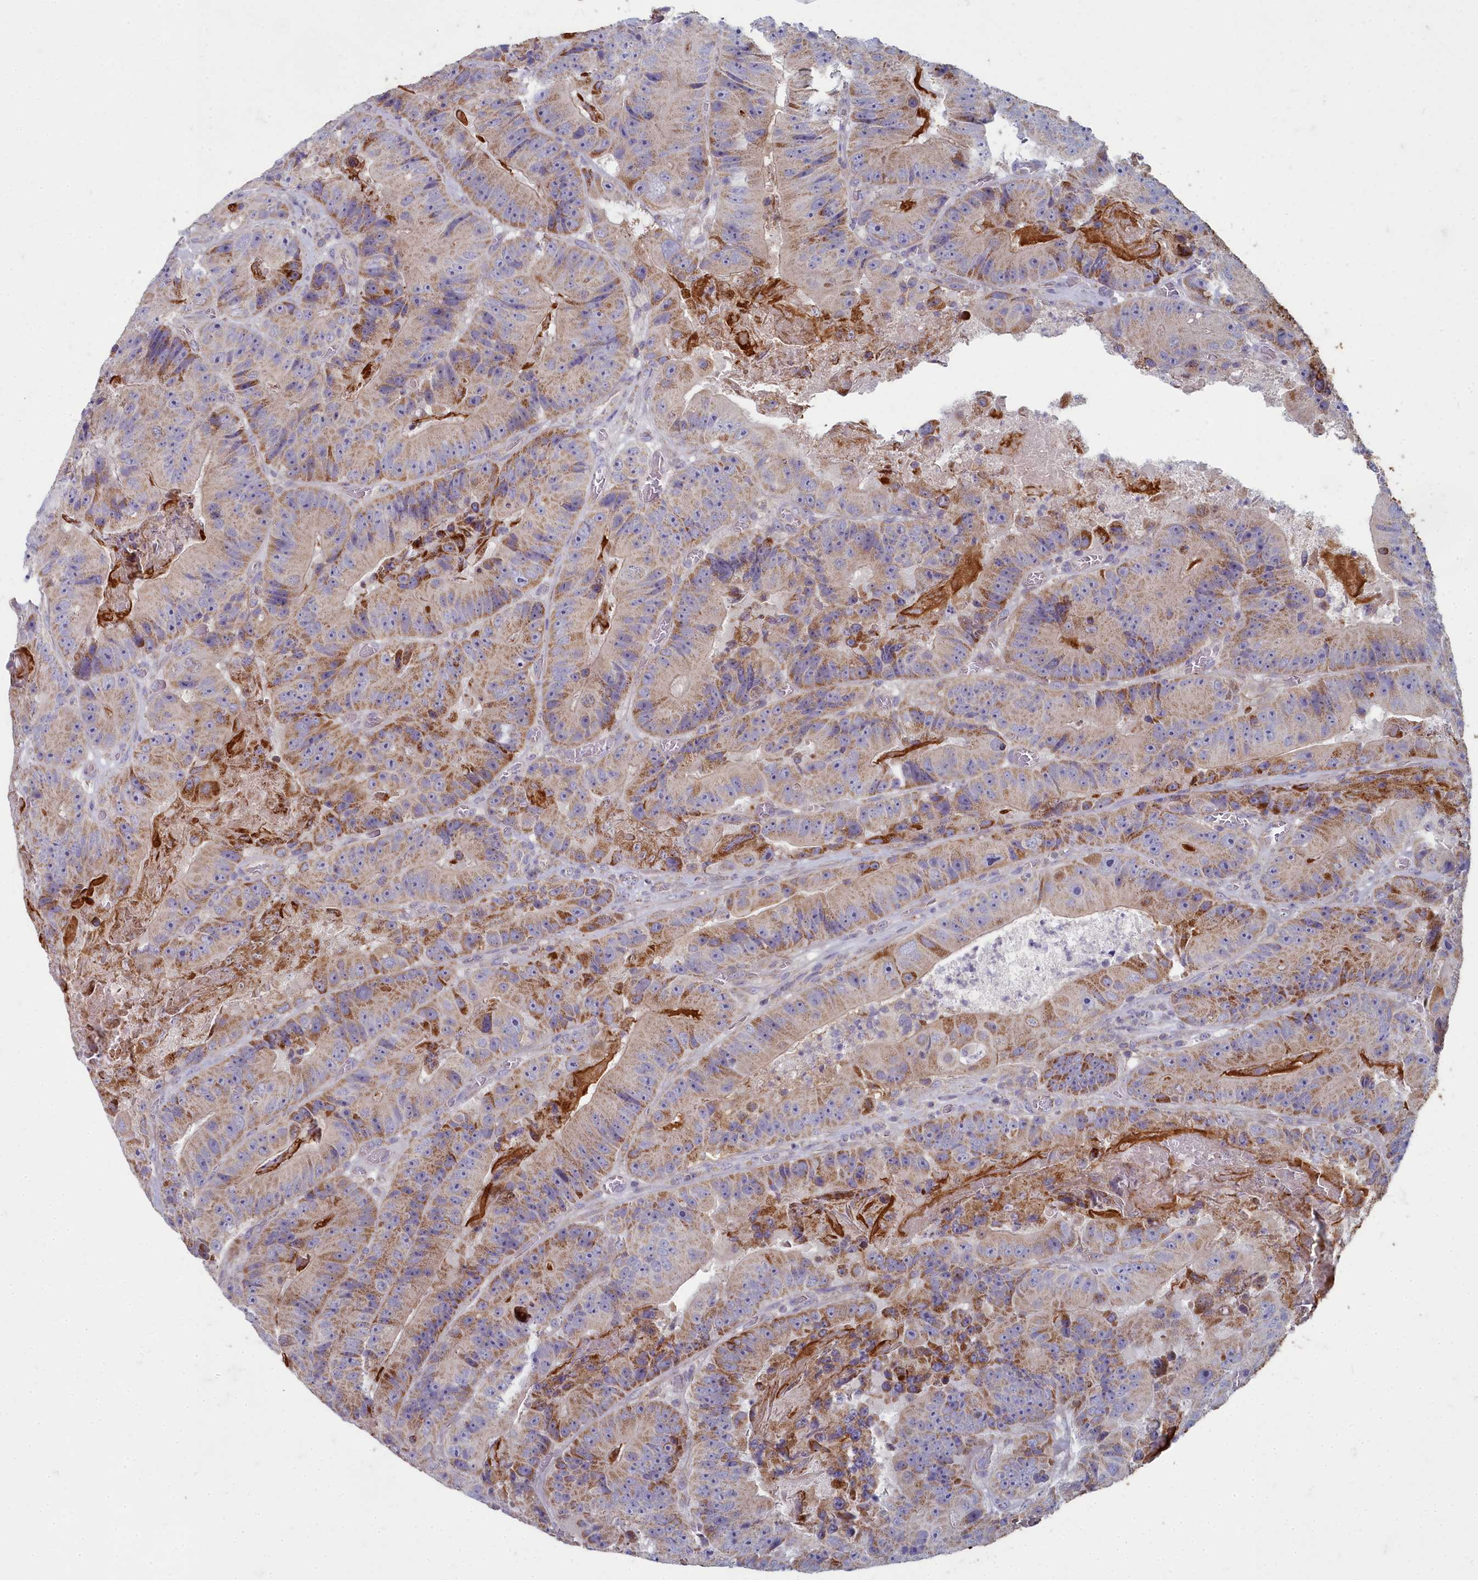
{"staining": {"intensity": "moderate", "quantity": ">75%", "location": "cytoplasmic/membranous"}, "tissue": "colorectal cancer", "cell_type": "Tumor cells", "image_type": "cancer", "snomed": [{"axis": "morphology", "description": "Adenocarcinoma, NOS"}, {"axis": "topography", "description": "Colon"}], "caption": "A brown stain shows moderate cytoplasmic/membranous expression of a protein in human colorectal cancer tumor cells. The staining was performed using DAB, with brown indicating positive protein expression. Nuclei are stained blue with hematoxylin.", "gene": "INSYN2A", "patient": {"sex": "female", "age": 86}}